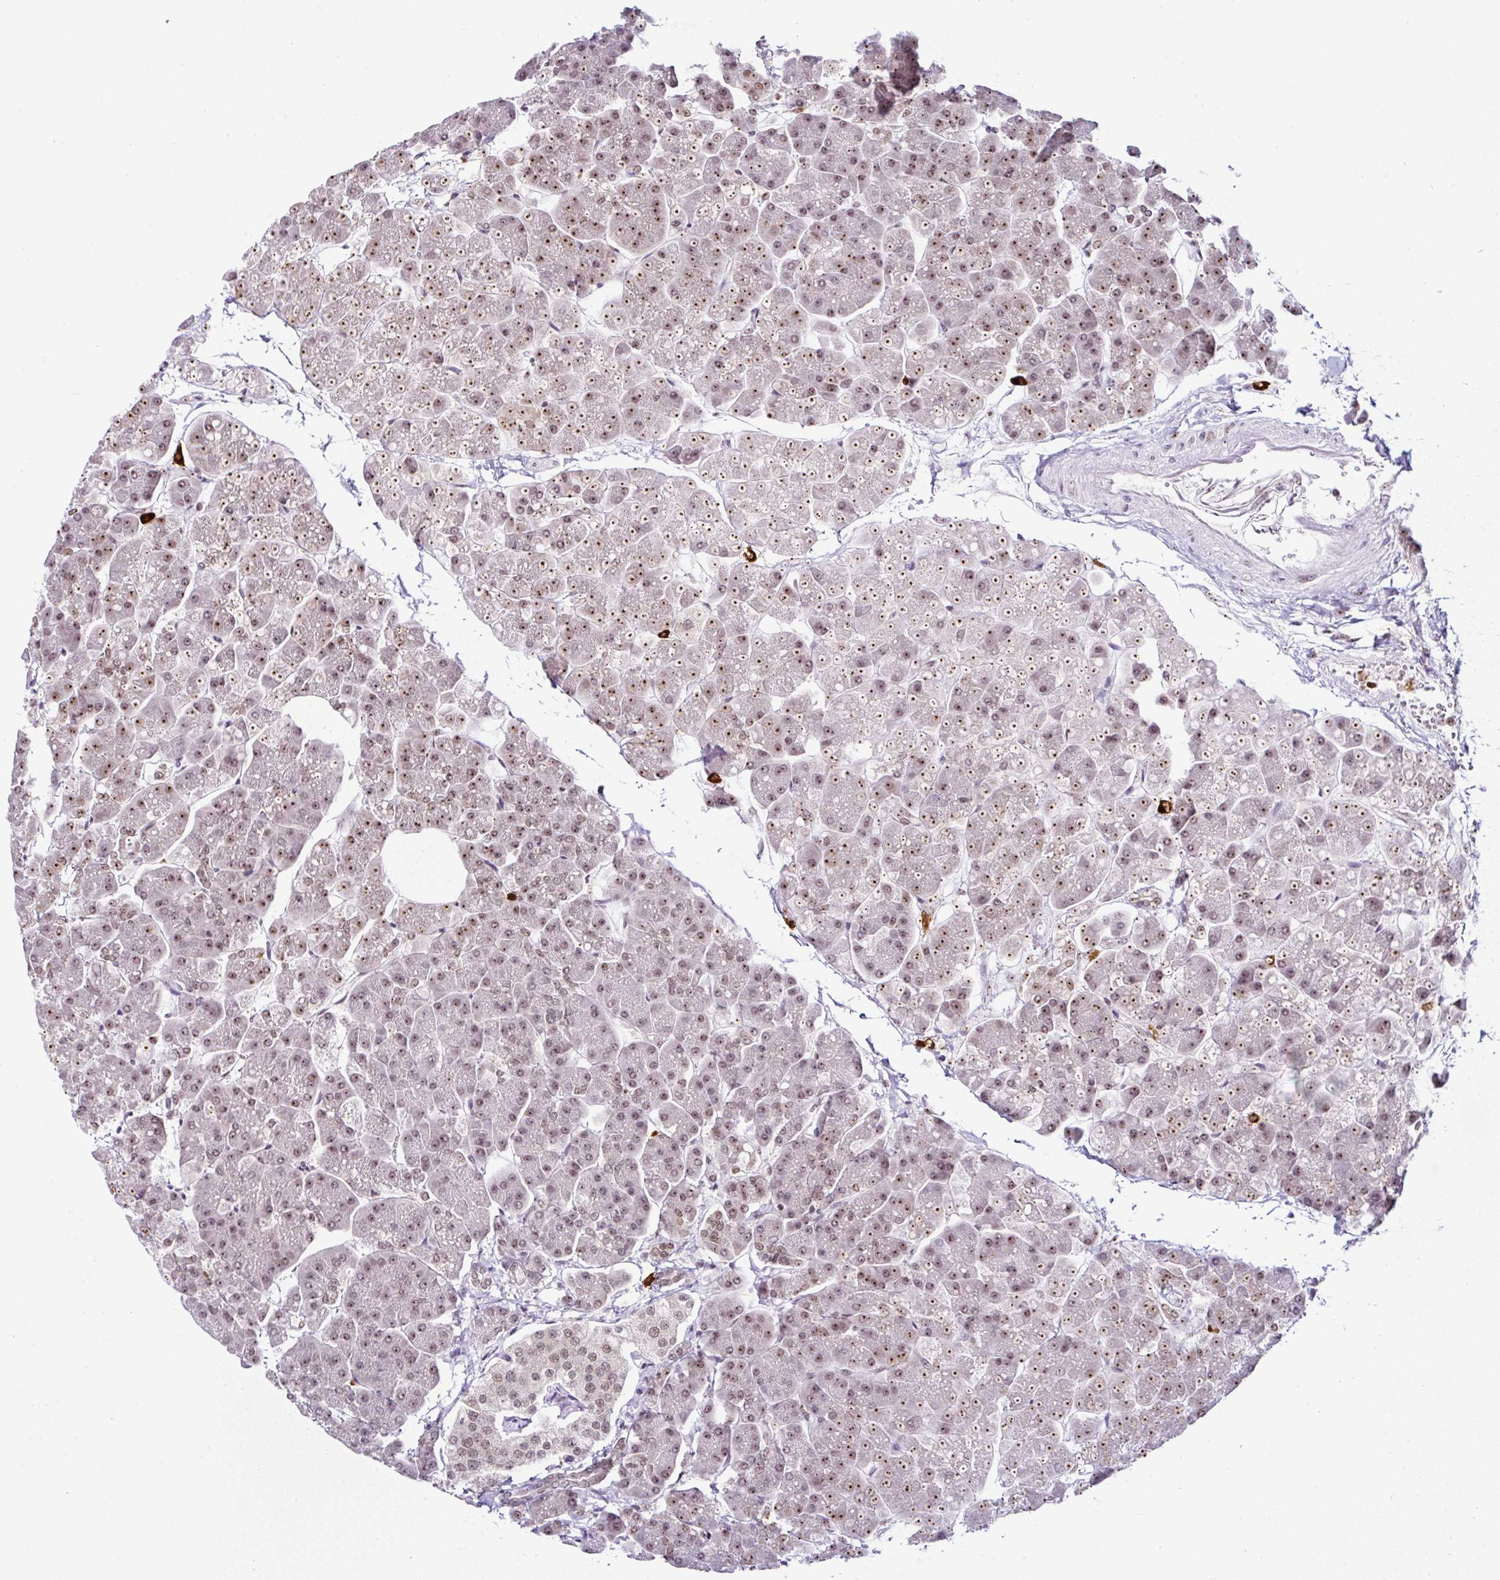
{"staining": {"intensity": "moderate", "quantity": ">75%", "location": "nuclear"}, "tissue": "pancreas", "cell_type": "Exocrine glandular cells", "image_type": "normal", "snomed": [{"axis": "morphology", "description": "Normal tissue, NOS"}, {"axis": "topography", "description": "Pancreas"}, {"axis": "topography", "description": "Peripheral nerve tissue"}], "caption": "This image exhibits unremarkable pancreas stained with IHC to label a protein in brown. The nuclear of exocrine glandular cells show moderate positivity for the protein. Nuclei are counter-stained blue.", "gene": "PTPN2", "patient": {"sex": "male", "age": 54}}